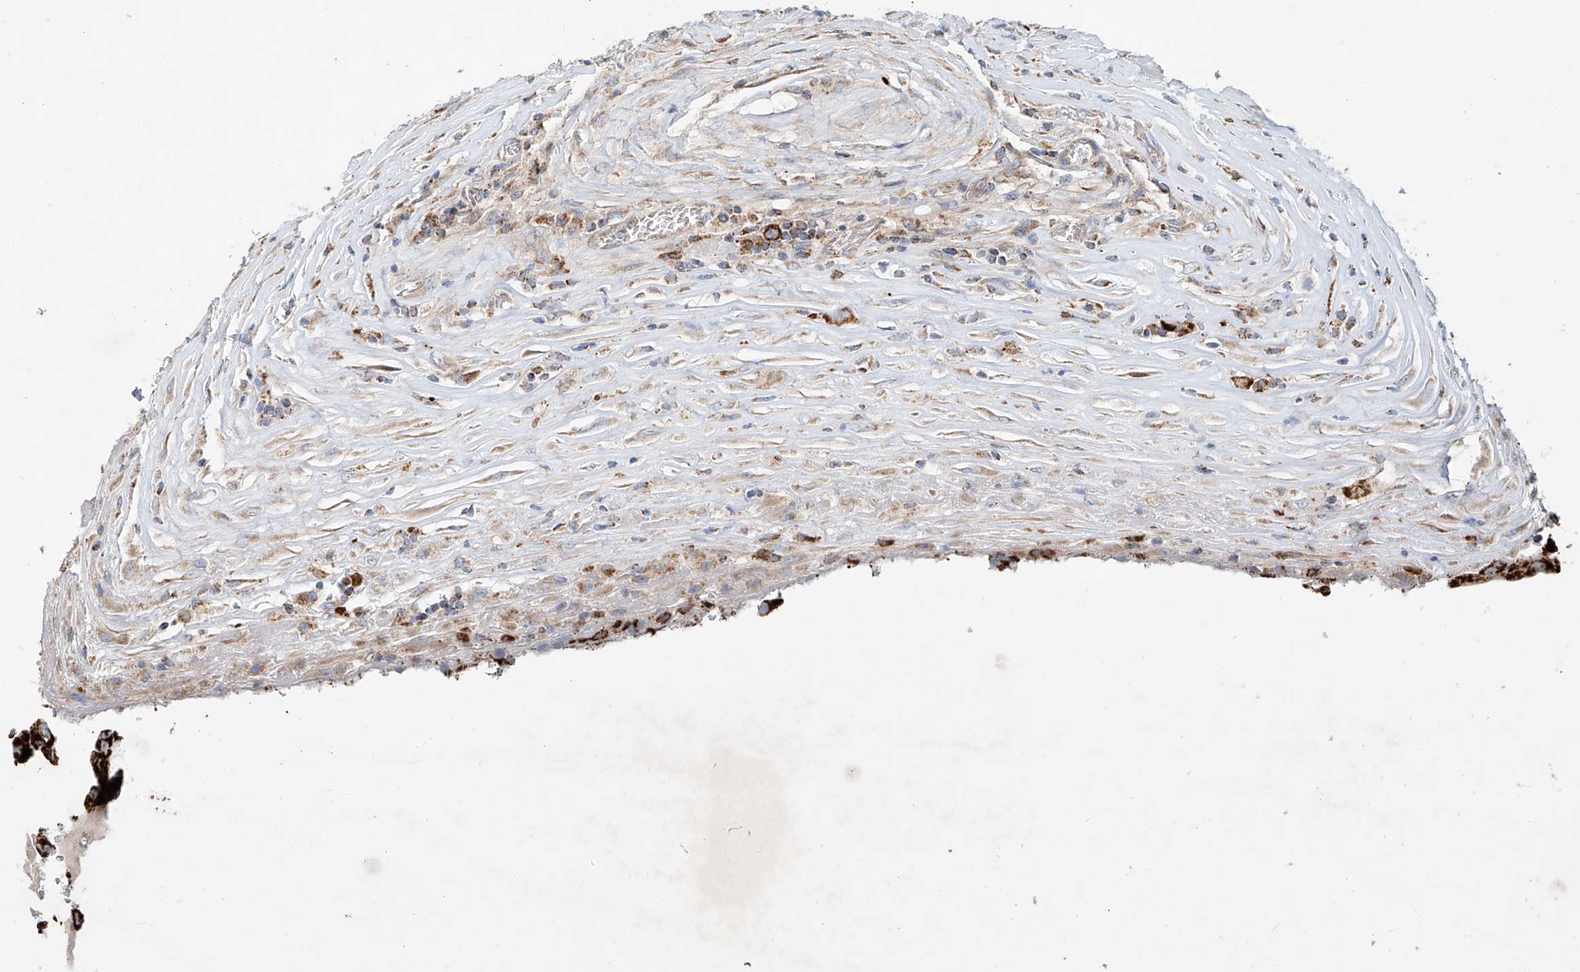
{"staining": {"intensity": "strong", "quantity": ">75%", "location": "cytoplasmic/membranous"}, "tissue": "thyroid cancer", "cell_type": "Tumor cells", "image_type": "cancer", "snomed": [{"axis": "morphology", "description": "Papillary adenocarcinoma, NOS"}, {"axis": "topography", "description": "Thyroid gland"}], "caption": "Approximately >75% of tumor cells in thyroid papillary adenocarcinoma exhibit strong cytoplasmic/membranous protein expression as visualized by brown immunohistochemical staining.", "gene": "CARD10", "patient": {"sex": "male", "age": 77}}